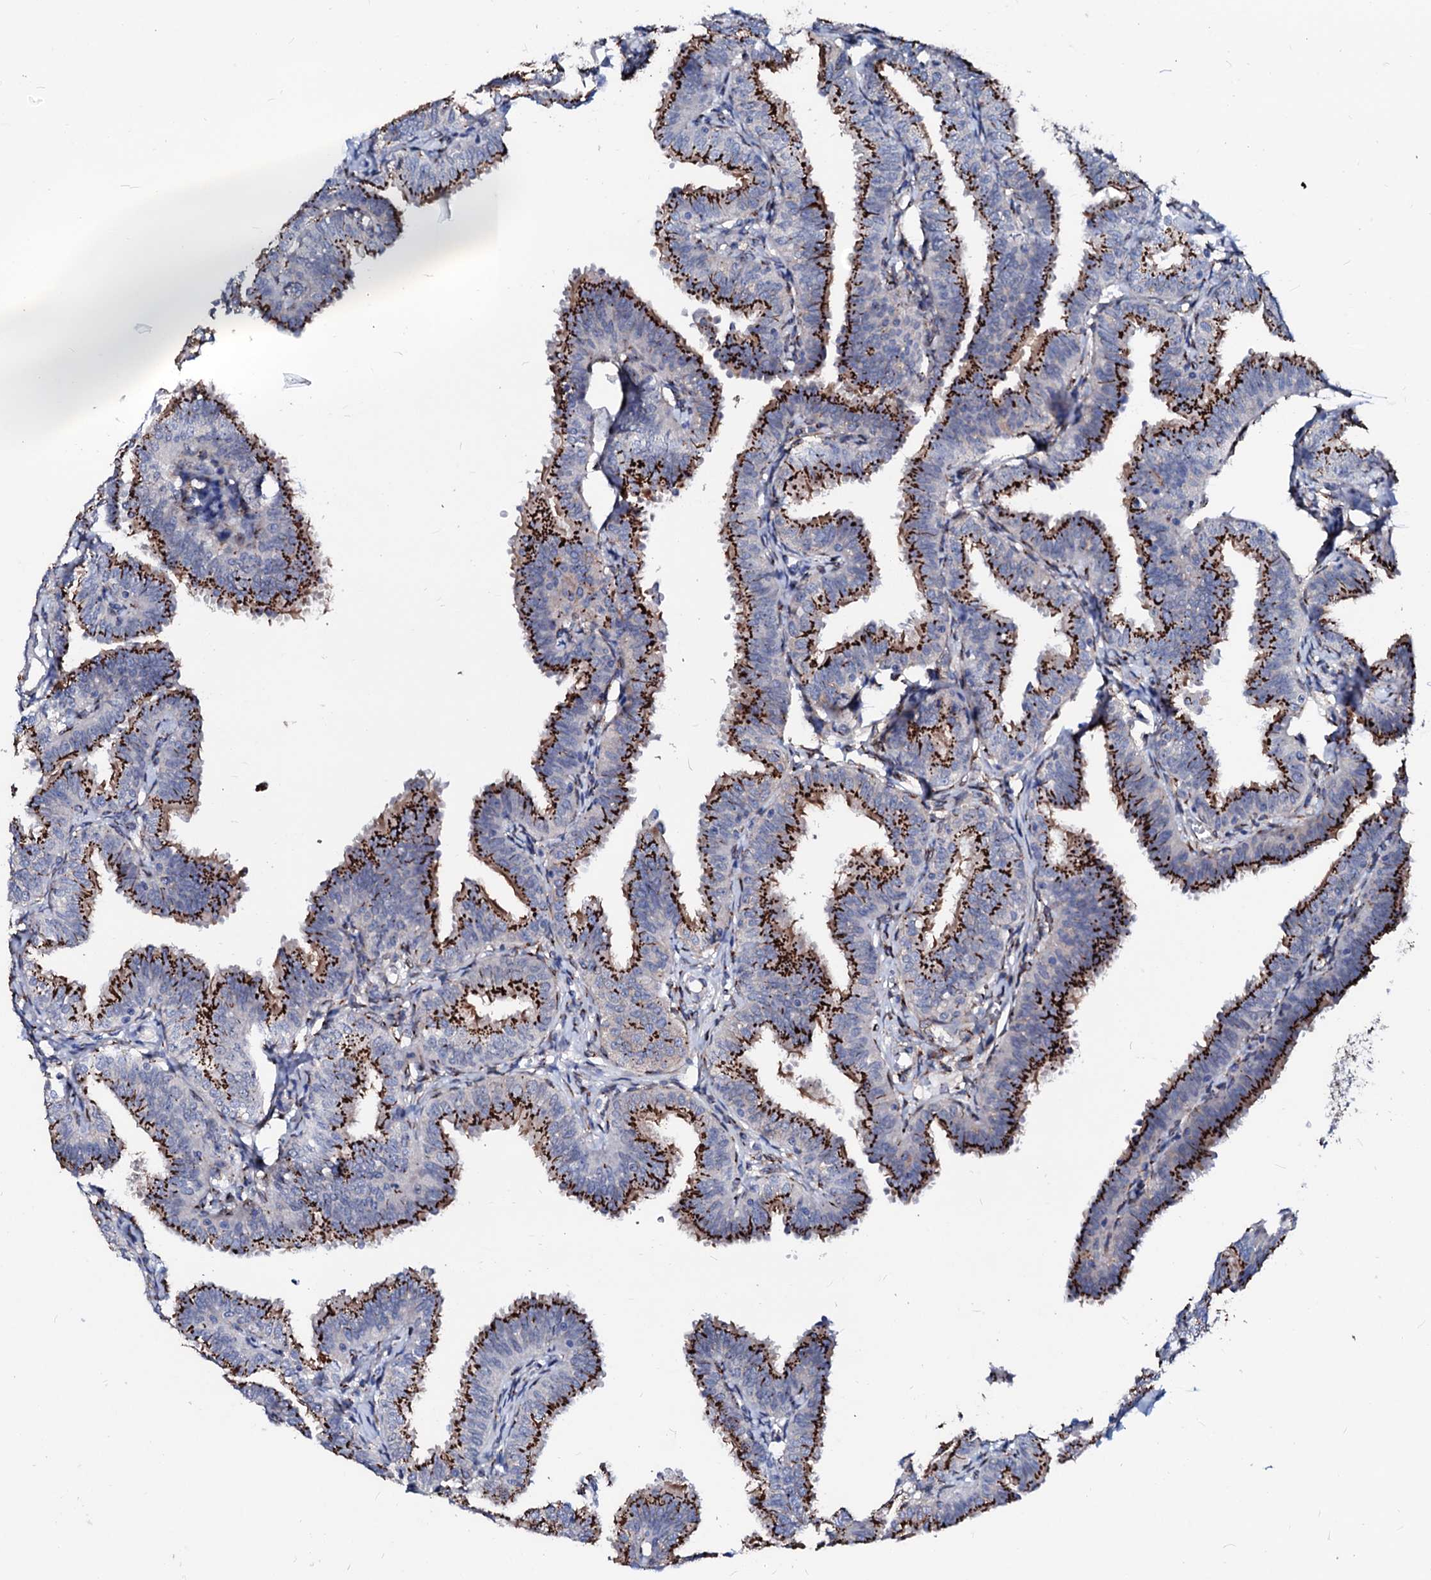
{"staining": {"intensity": "strong", "quantity": "25%-75%", "location": "cytoplasmic/membranous"}, "tissue": "fallopian tube", "cell_type": "Glandular cells", "image_type": "normal", "snomed": [{"axis": "morphology", "description": "Normal tissue, NOS"}, {"axis": "topography", "description": "Fallopian tube"}], "caption": "About 25%-75% of glandular cells in normal human fallopian tube display strong cytoplasmic/membranous protein staining as visualized by brown immunohistochemical staining.", "gene": "TMCO3", "patient": {"sex": "female", "age": 35}}